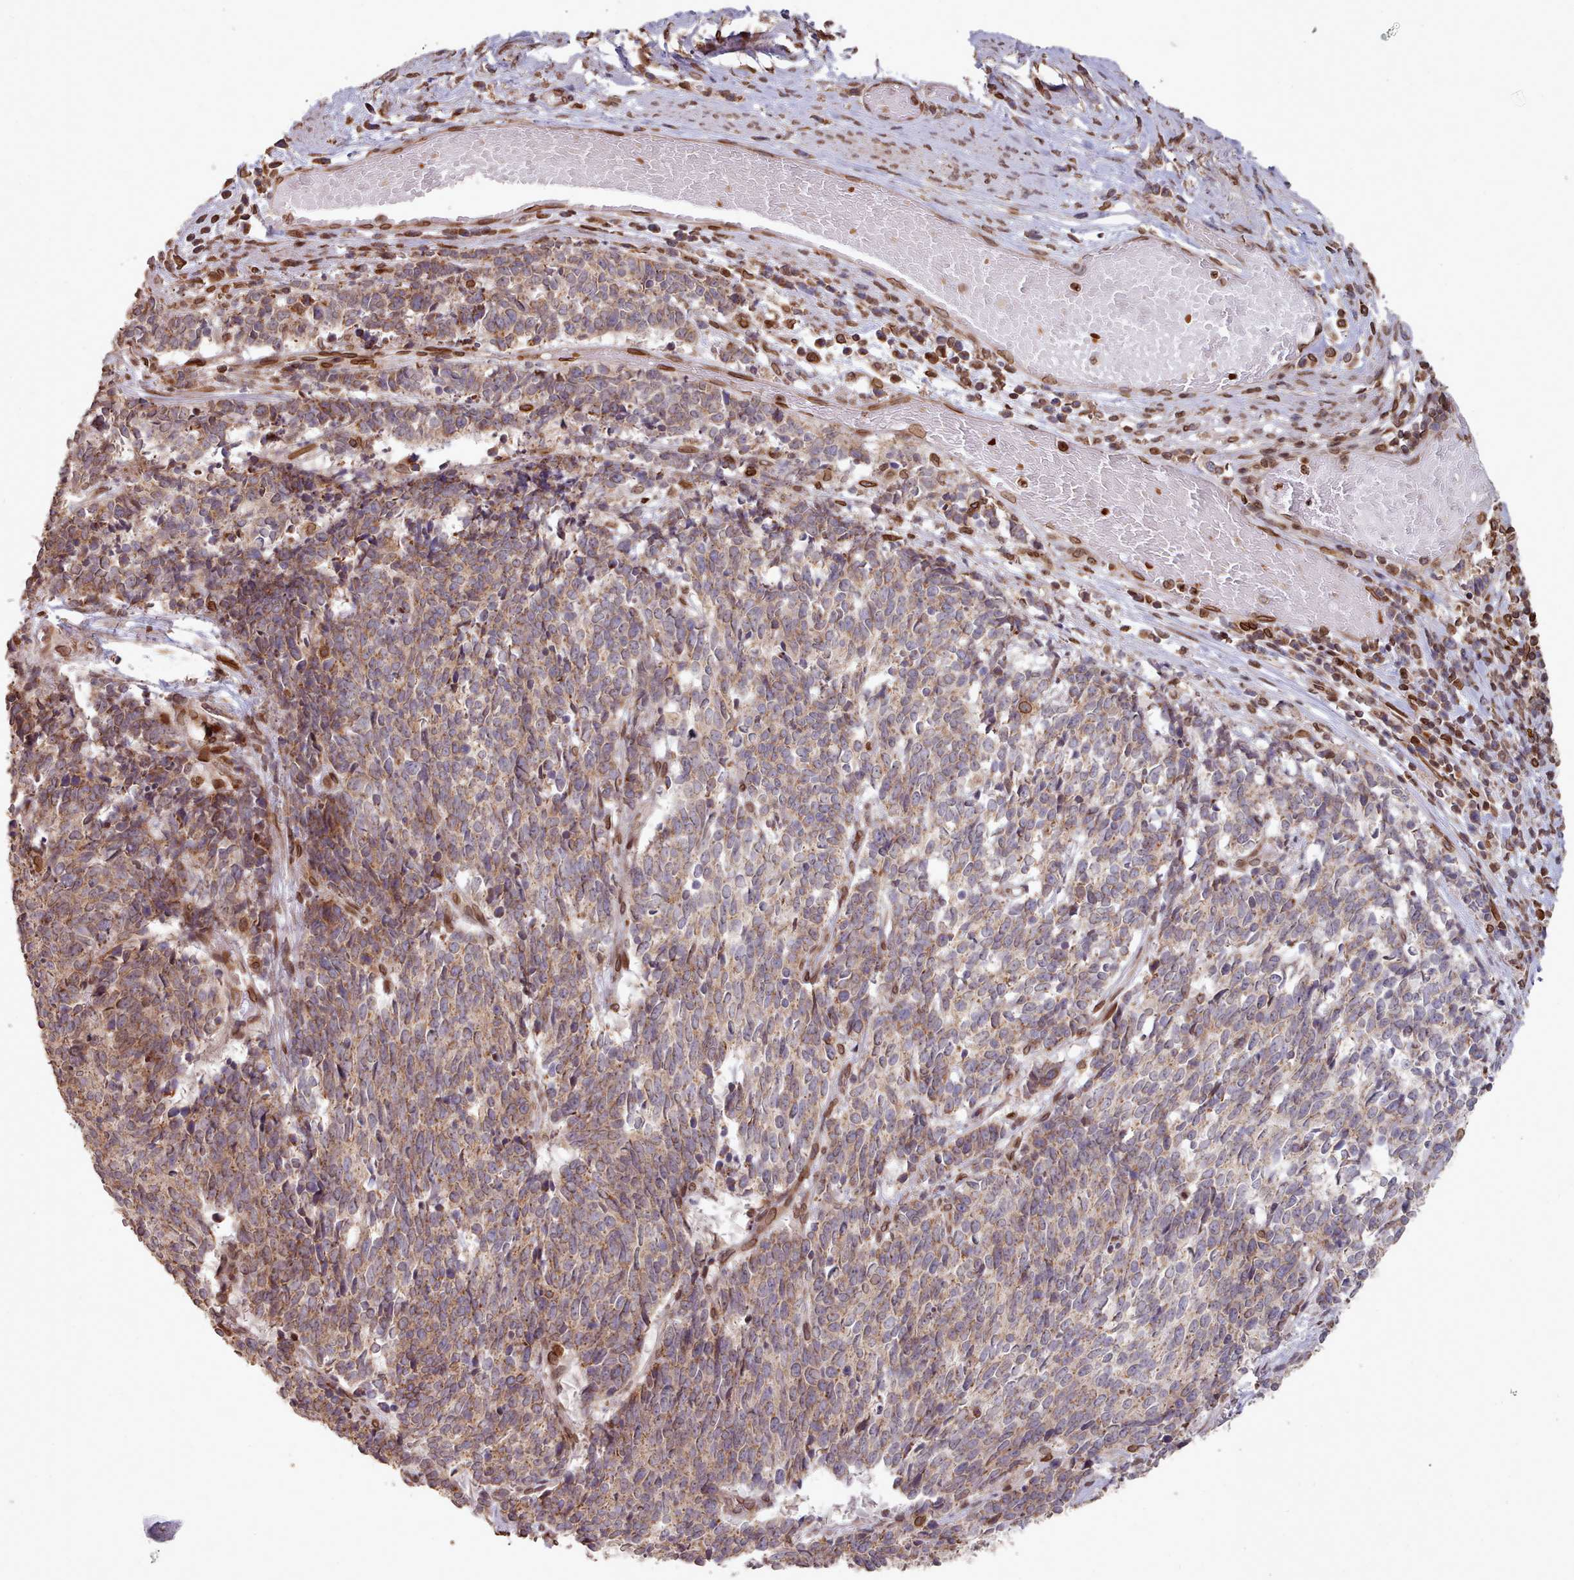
{"staining": {"intensity": "moderate", "quantity": ">75%", "location": "cytoplasmic/membranous"}, "tissue": "cervical cancer", "cell_type": "Tumor cells", "image_type": "cancer", "snomed": [{"axis": "morphology", "description": "Squamous cell carcinoma, NOS"}, {"axis": "topography", "description": "Cervix"}], "caption": "About >75% of tumor cells in squamous cell carcinoma (cervical) reveal moderate cytoplasmic/membranous protein staining as visualized by brown immunohistochemical staining.", "gene": "TOR1AIP1", "patient": {"sex": "female", "age": 29}}